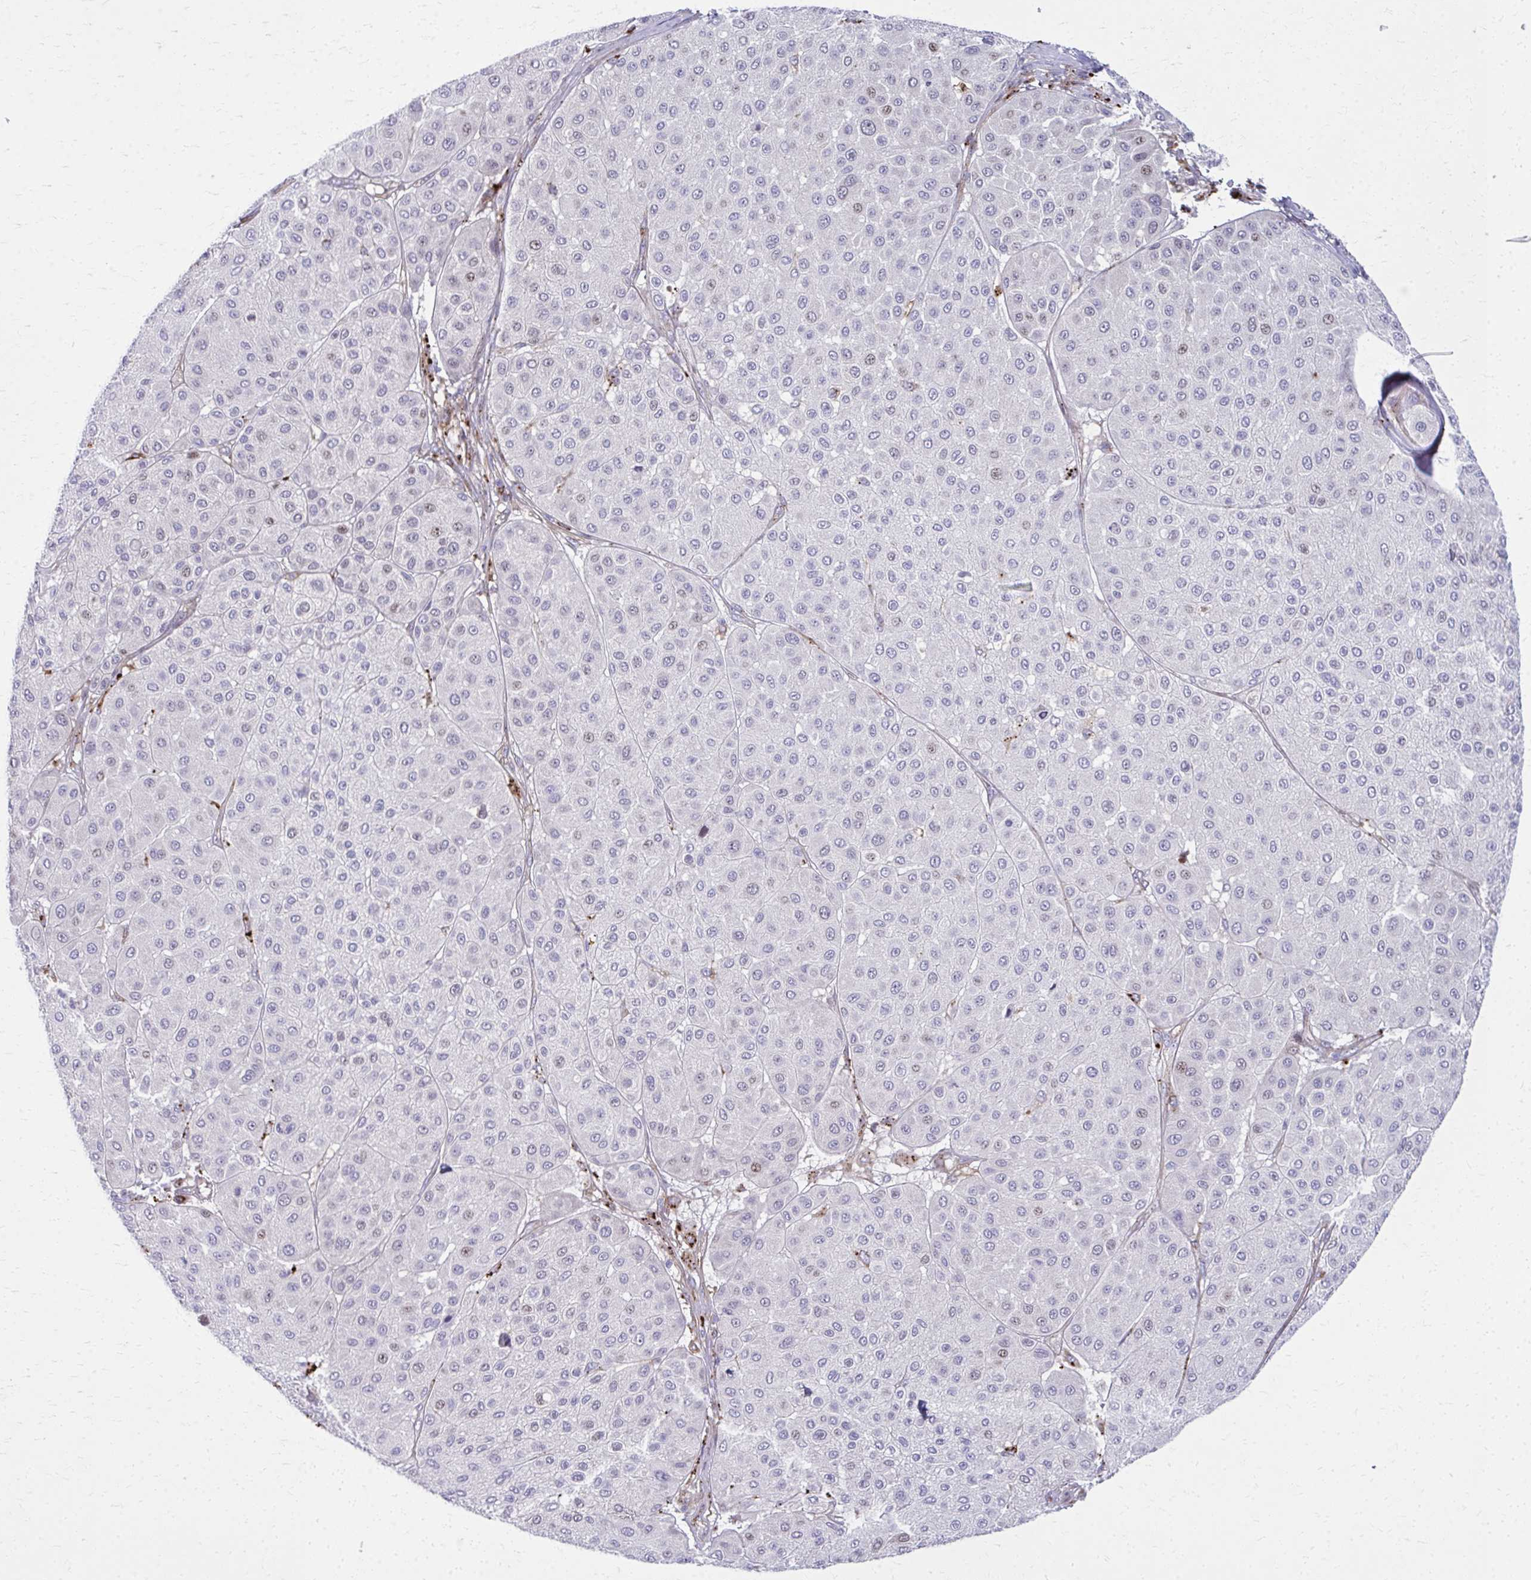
{"staining": {"intensity": "weak", "quantity": "<25%", "location": "nuclear"}, "tissue": "melanoma", "cell_type": "Tumor cells", "image_type": "cancer", "snomed": [{"axis": "morphology", "description": "Malignant melanoma, Metastatic site"}, {"axis": "topography", "description": "Smooth muscle"}], "caption": "Malignant melanoma (metastatic site) stained for a protein using immunohistochemistry exhibits no expression tumor cells.", "gene": "LRRC4B", "patient": {"sex": "male", "age": 41}}